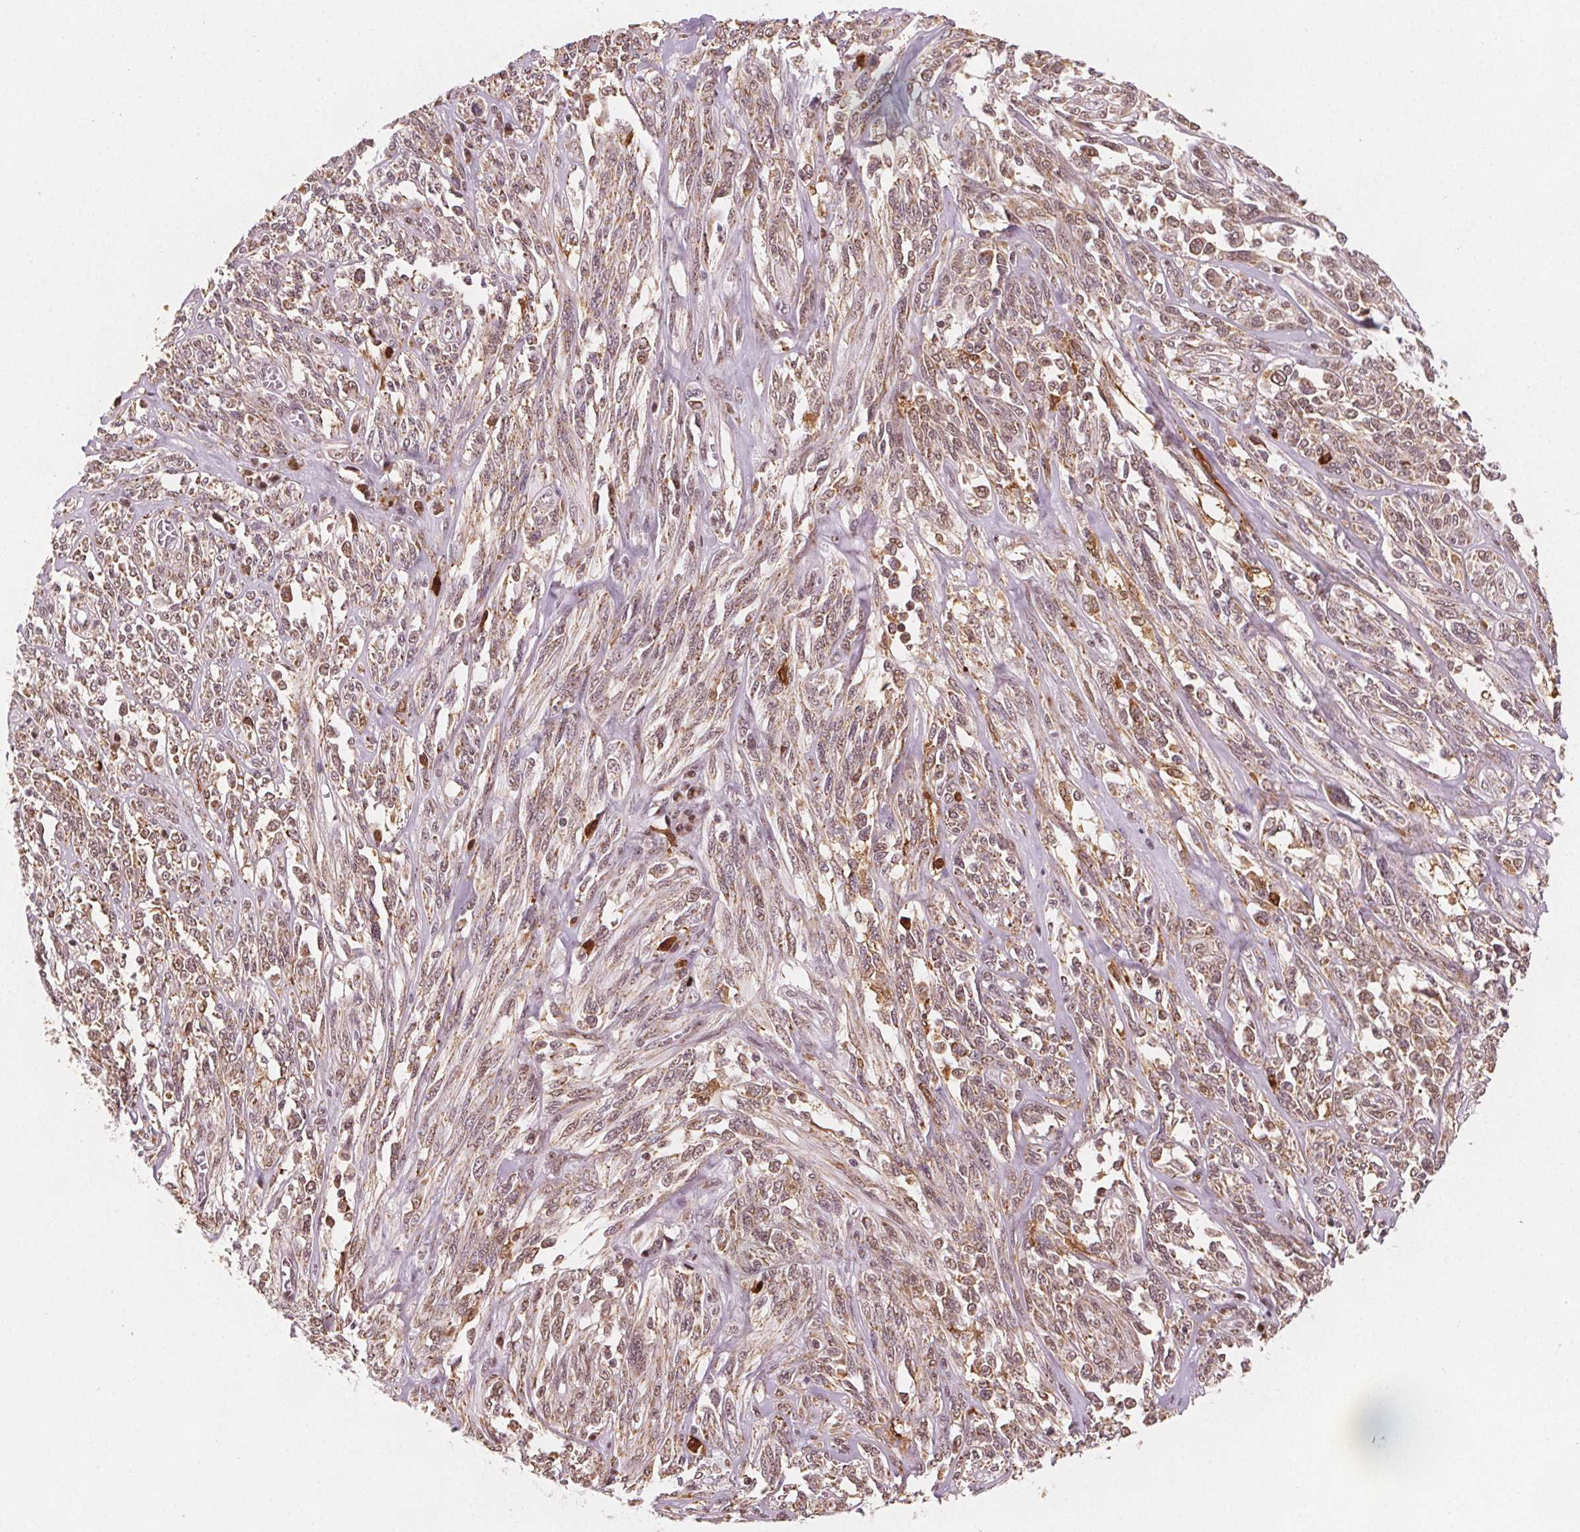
{"staining": {"intensity": "moderate", "quantity": ">75%", "location": "nuclear"}, "tissue": "melanoma", "cell_type": "Tumor cells", "image_type": "cancer", "snomed": [{"axis": "morphology", "description": "Malignant melanoma, NOS"}, {"axis": "topography", "description": "Skin"}], "caption": "The immunohistochemical stain labels moderate nuclear expression in tumor cells of malignant melanoma tissue.", "gene": "DPM2", "patient": {"sex": "female", "age": 91}}